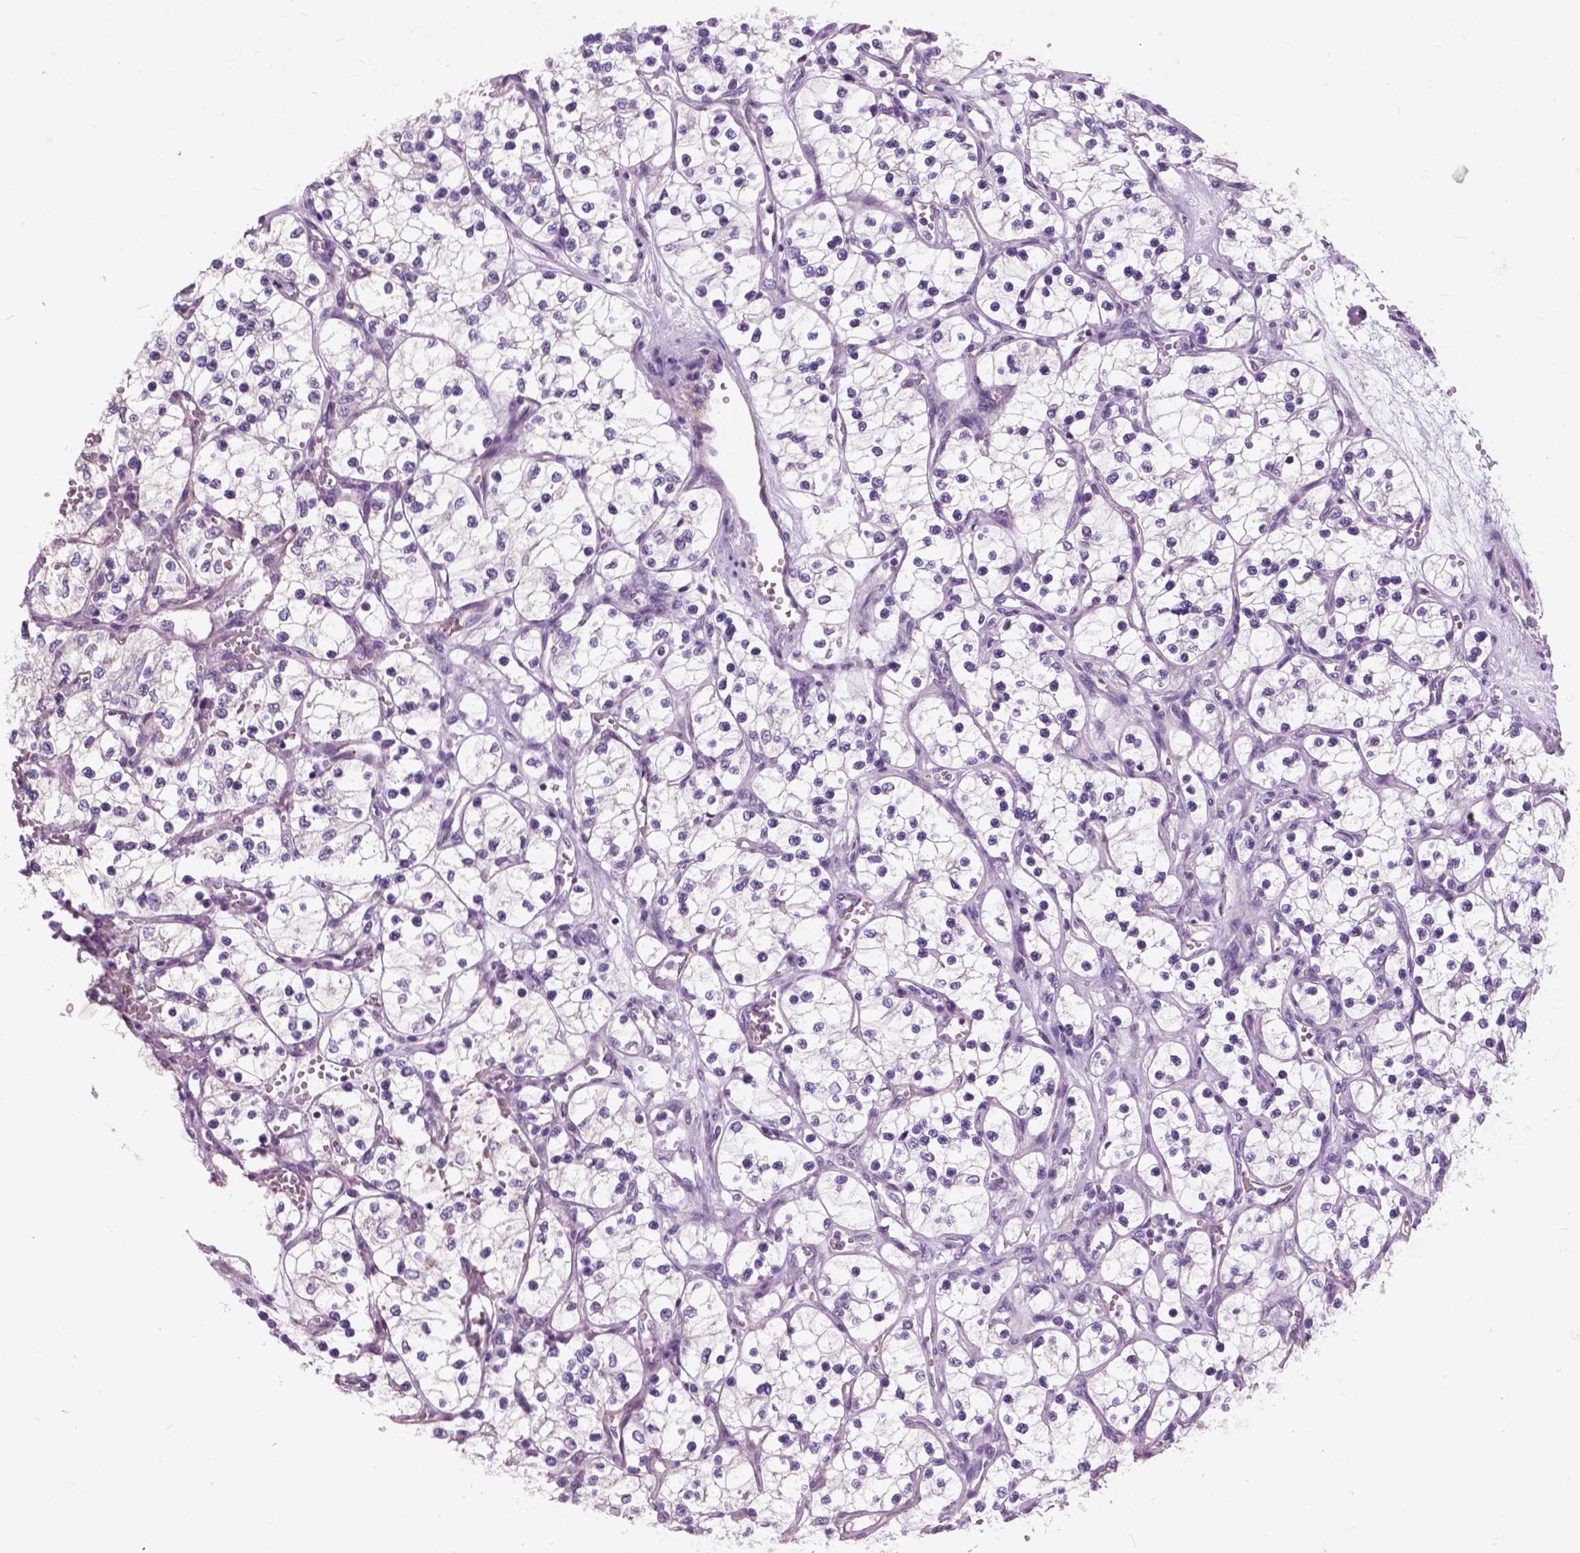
{"staining": {"intensity": "negative", "quantity": "none", "location": "none"}, "tissue": "renal cancer", "cell_type": "Tumor cells", "image_type": "cancer", "snomed": [{"axis": "morphology", "description": "Adenocarcinoma, NOS"}, {"axis": "topography", "description": "Kidney"}], "caption": "Renal cancer was stained to show a protein in brown. There is no significant expression in tumor cells. (DAB (3,3'-diaminobenzidine) IHC visualized using brightfield microscopy, high magnification).", "gene": "SERPINI1", "patient": {"sex": "female", "age": 69}}